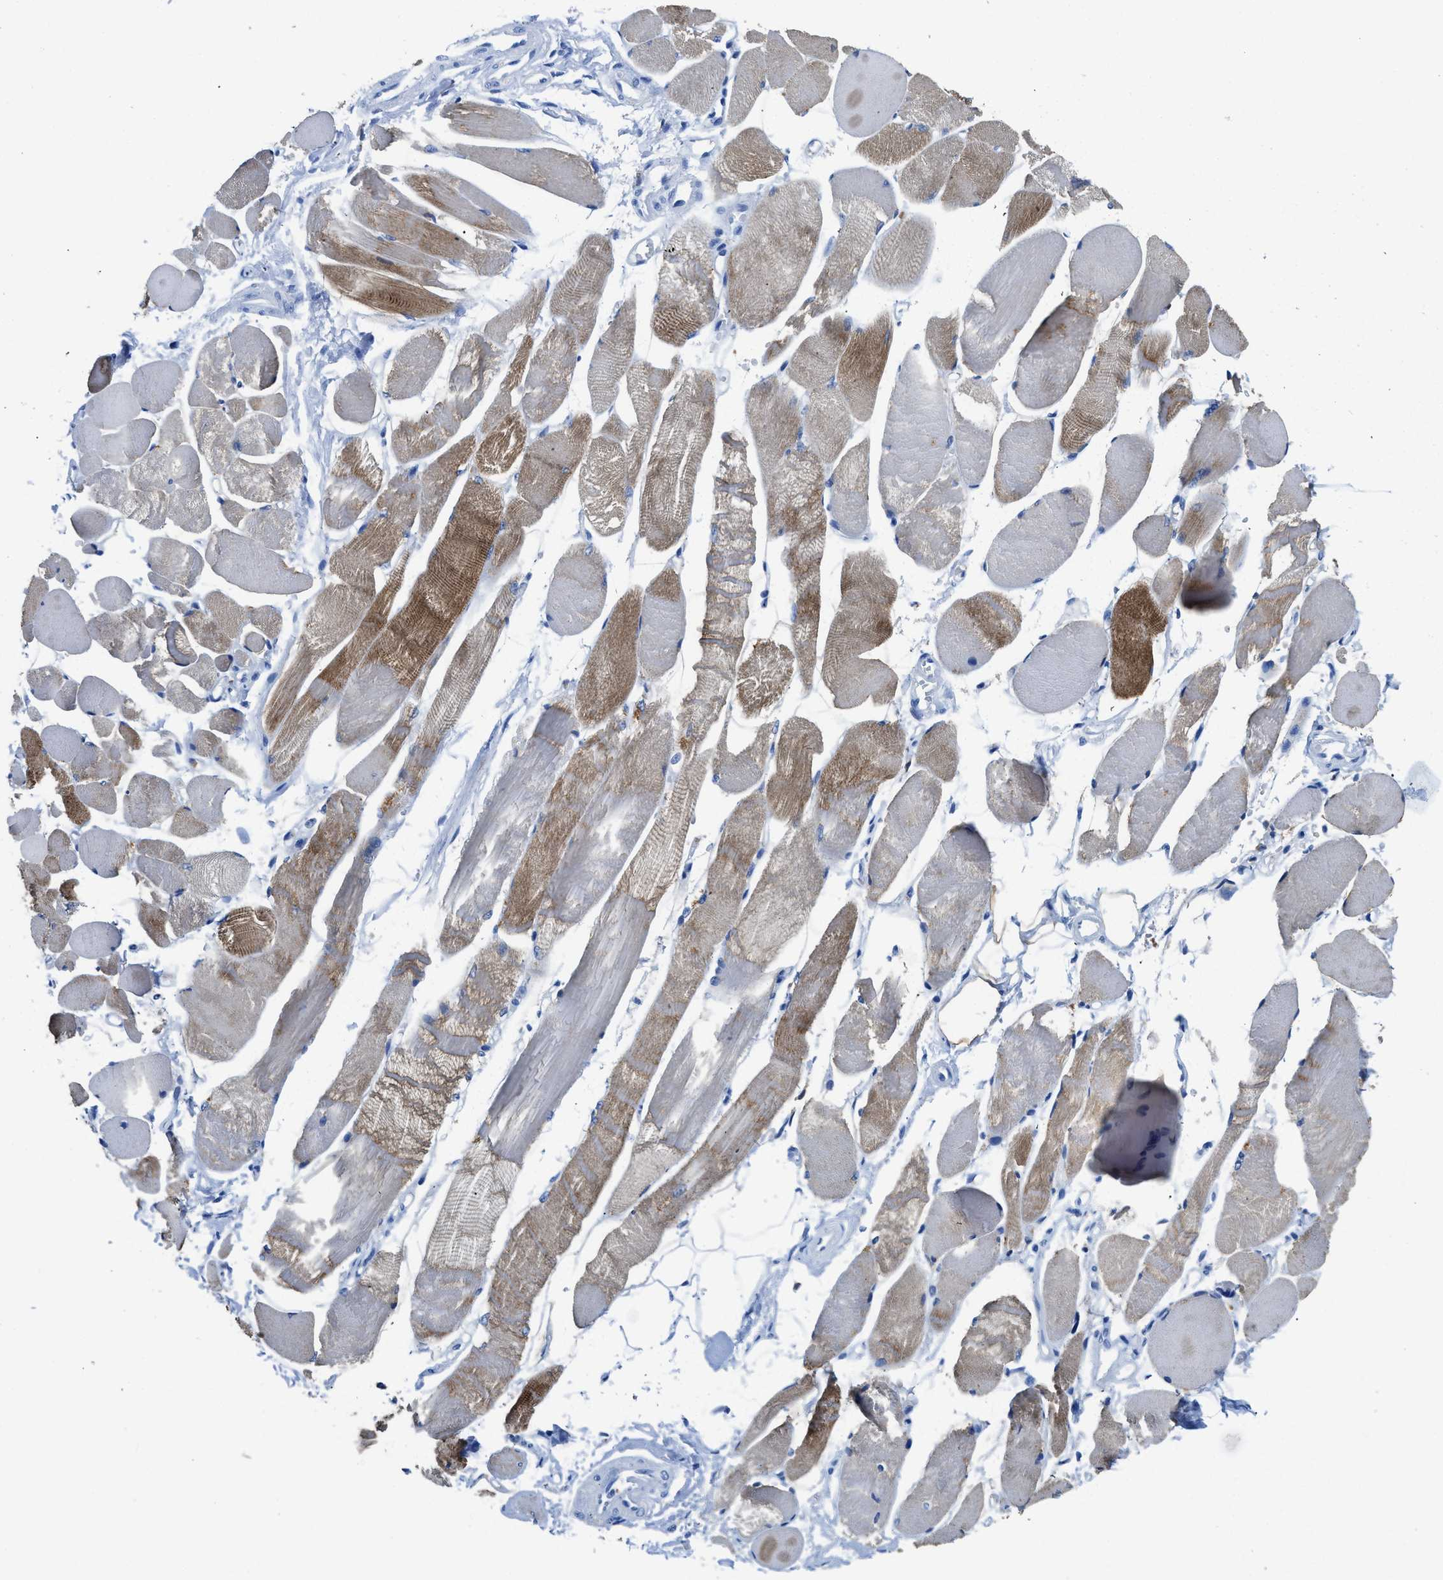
{"staining": {"intensity": "strong", "quantity": "25%-75%", "location": "cytoplasmic/membranous"}, "tissue": "skeletal muscle", "cell_type": "Myocytes", "image_type": "normal", "snomed": [{"axis": "morphology", "description": "Normal tissue, NOS"}, {"axis": "topography", "description": "Skeletal muscle"}, {"axis": "topography", "description": "Peripheral nerve tissue"}], "caption": "IHC of benign skeletal muscle exhibits high levels of strong cytoplasmic/membranous positivity in approximately 25%-75% of myocytes.", "gene": "NEB", "patient": {"sex": "female", "age": 84}}